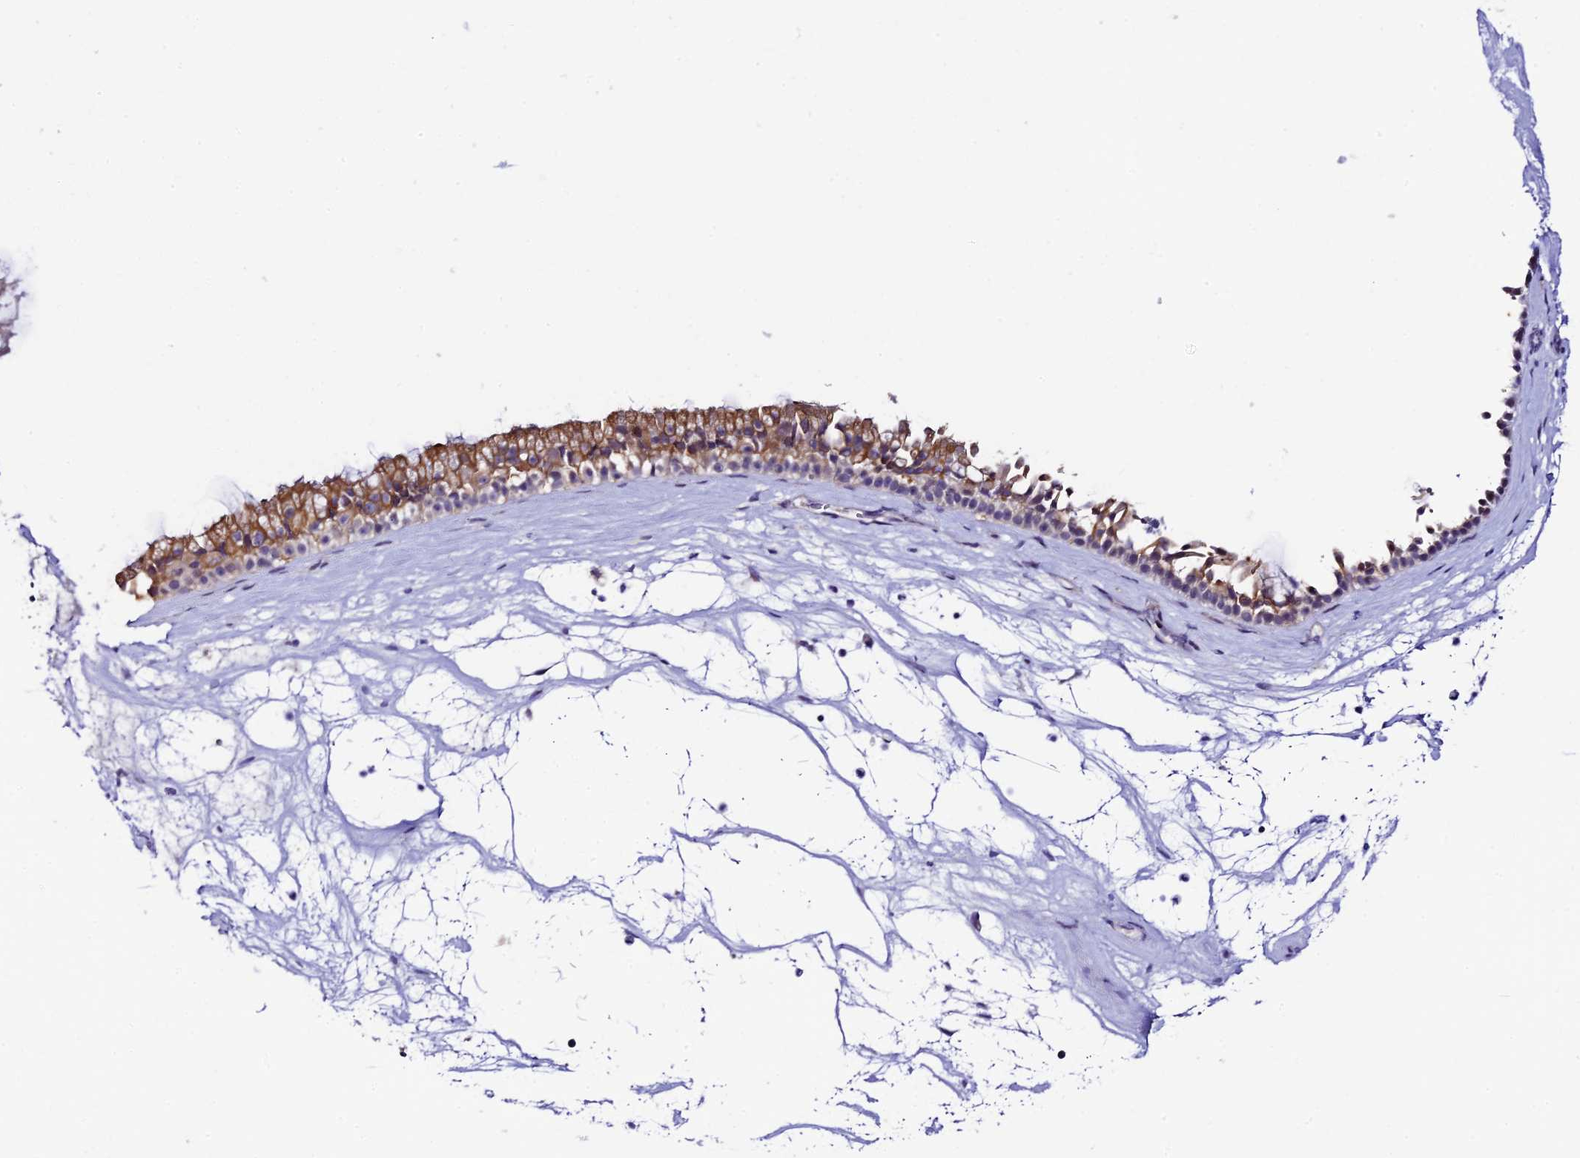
{"staining": {"intensity": "moderate", "quantity": ">75%", "location": "cytoplasmic/membranous"}, "tissue": "nasopharynx", "cell_type": "Respiratory epithelial cells", "image_type": "normal", "snomed": [{"axis": "morphology", "description": "Normal tissue, NOS"}, {"axis": "topography", "description": "Nasopharynx"}], "caption": "Benign nasopharynx demonstrates moderate cytoplasmic/membranous staining in approximately >75% of respiratory epithelial cells, visualized by immunohistochemistry.", "gene": "RASGEF1B", "patient": {"sex": "male", "age": 64}}